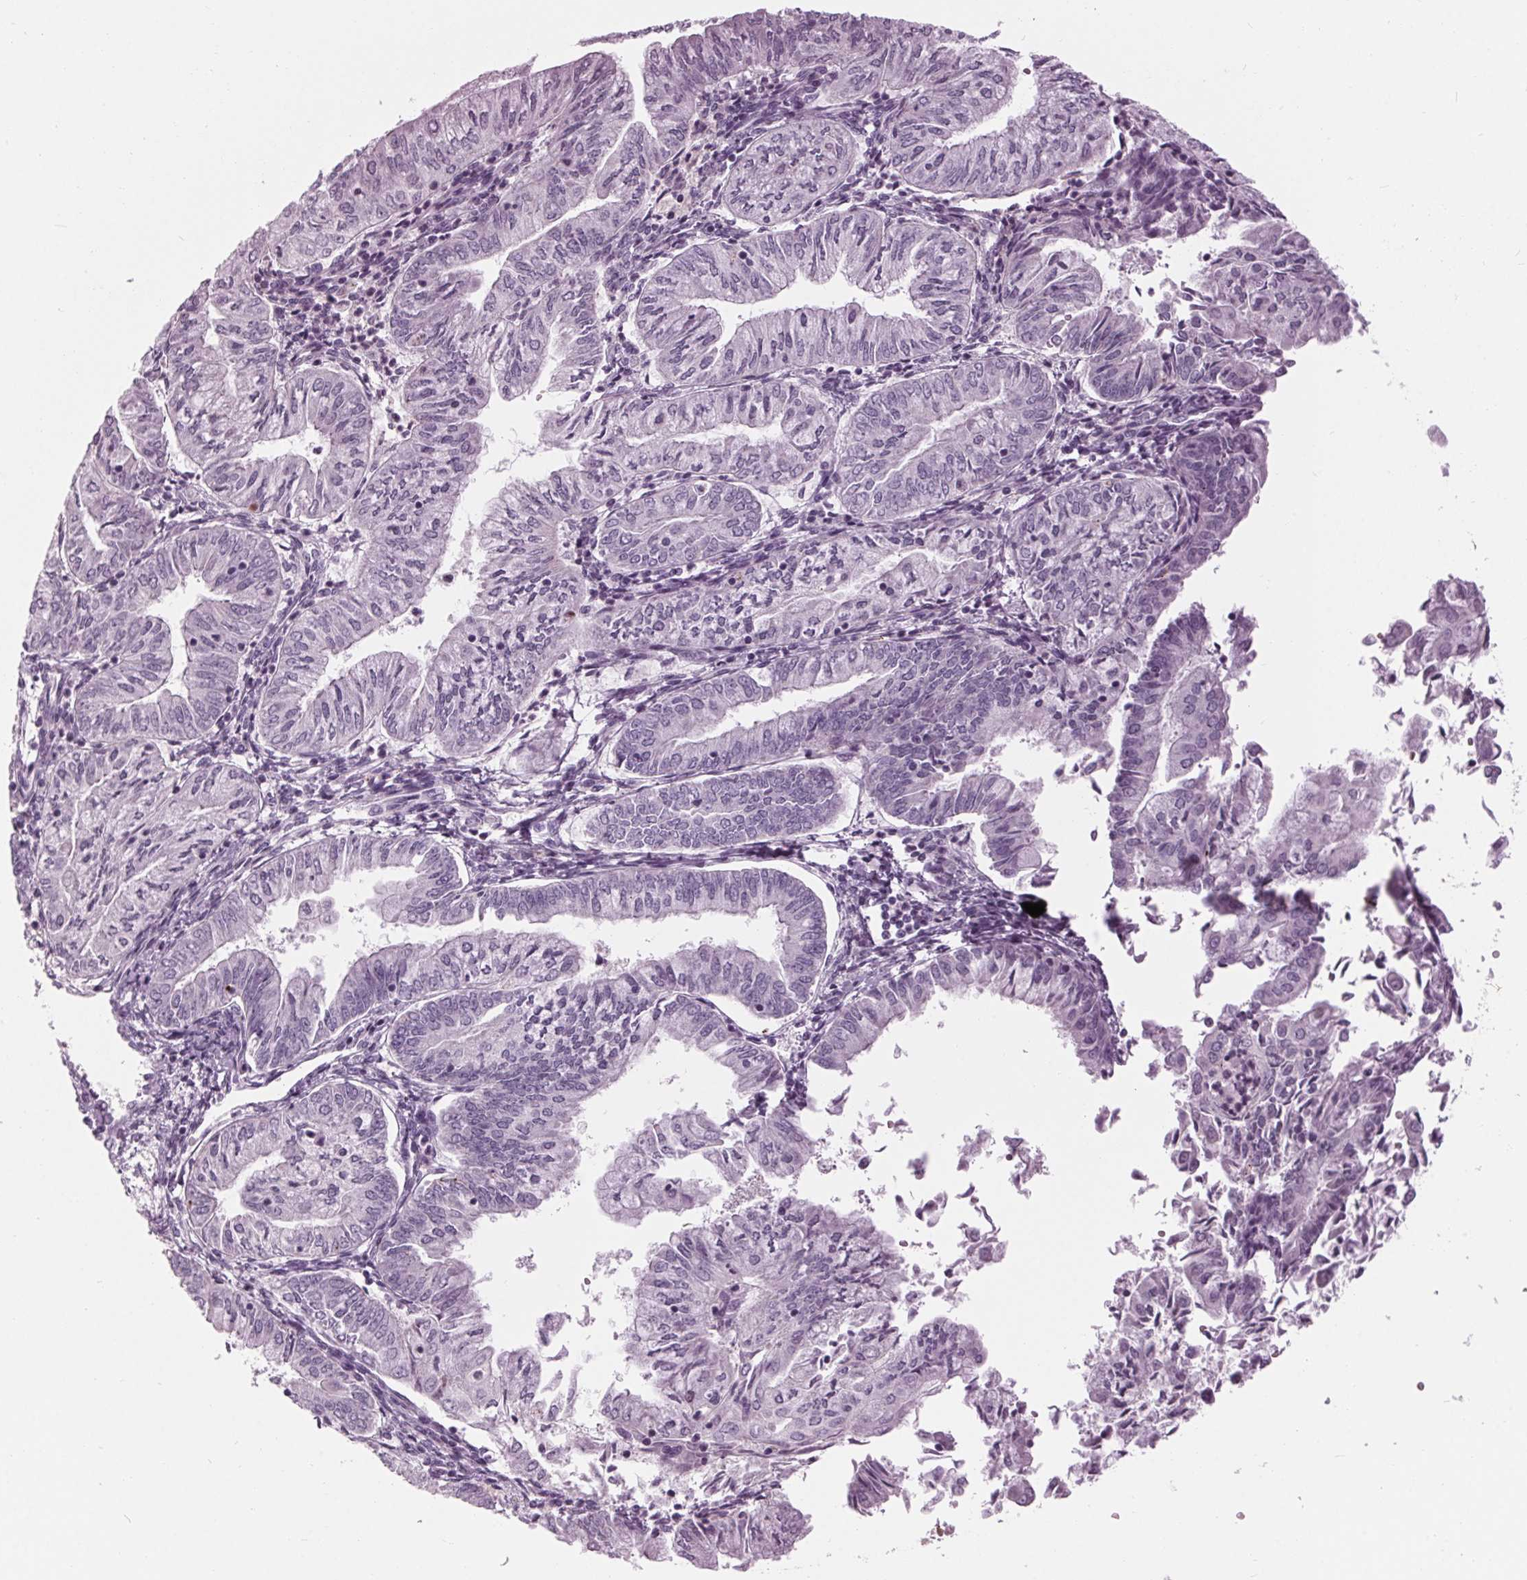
{"staining": {"intensity": "negative", "quantity": "none", "location": "none"}, "tissue": "endometrial cancer", "cell_type": "Tumor cells", "image_type": "cancer", "snomed": [{"axis": "morphology", "description": "Adenocarcinoma, NOS"}, {"axis": "topography", "description": "Endometrium"}], "caption": "Protein analysis of endometrial adenocarcinoma exhibits no significant staining in tumor cells.", "gene": "CYP3A43", "patient": {"sex": "female", "age": 55}}